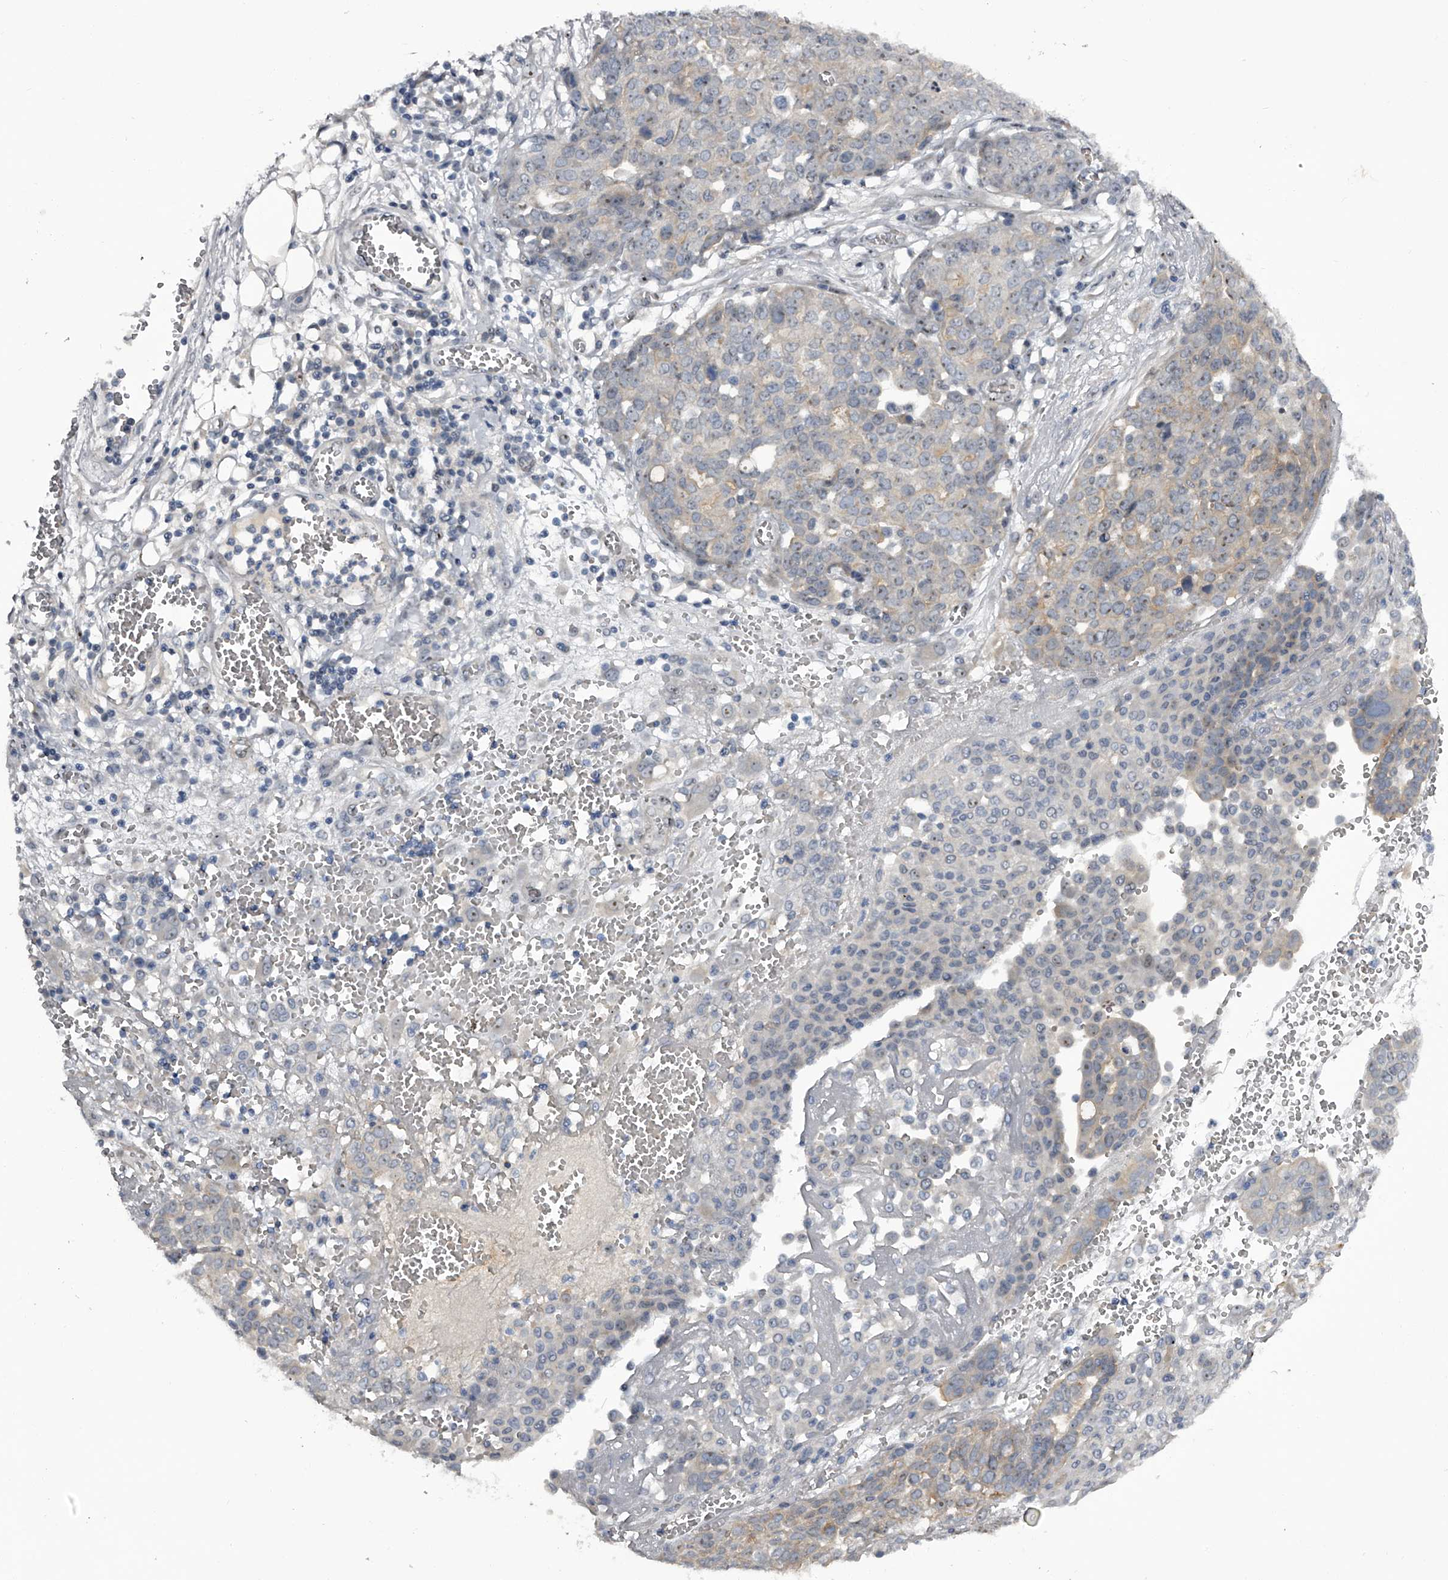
{"staining": {"intensity": "weak", "quantity": "25%-75%", "location": "nuclear"}, "tissue": "ovarian cancer", "cell_type": "Tumor cells", "image_type": "cancer", "snomed": [{"axis": "morphology", "description": "Cystadenocarcinoma, serous, NOS"}, {"axis": "topography", "description": "Soft tissue"}, {"axis": "topography", "description": "Ovary"}], "caption": "The photomicrograph exhibits immunohistochemical staining of ovarian cancer. There is weak nuclear positivity is appreciated in approximately 25%-75% of tumor cells.", "gene": "MDN1", "patient": {"sex": "female", "age": 57}}